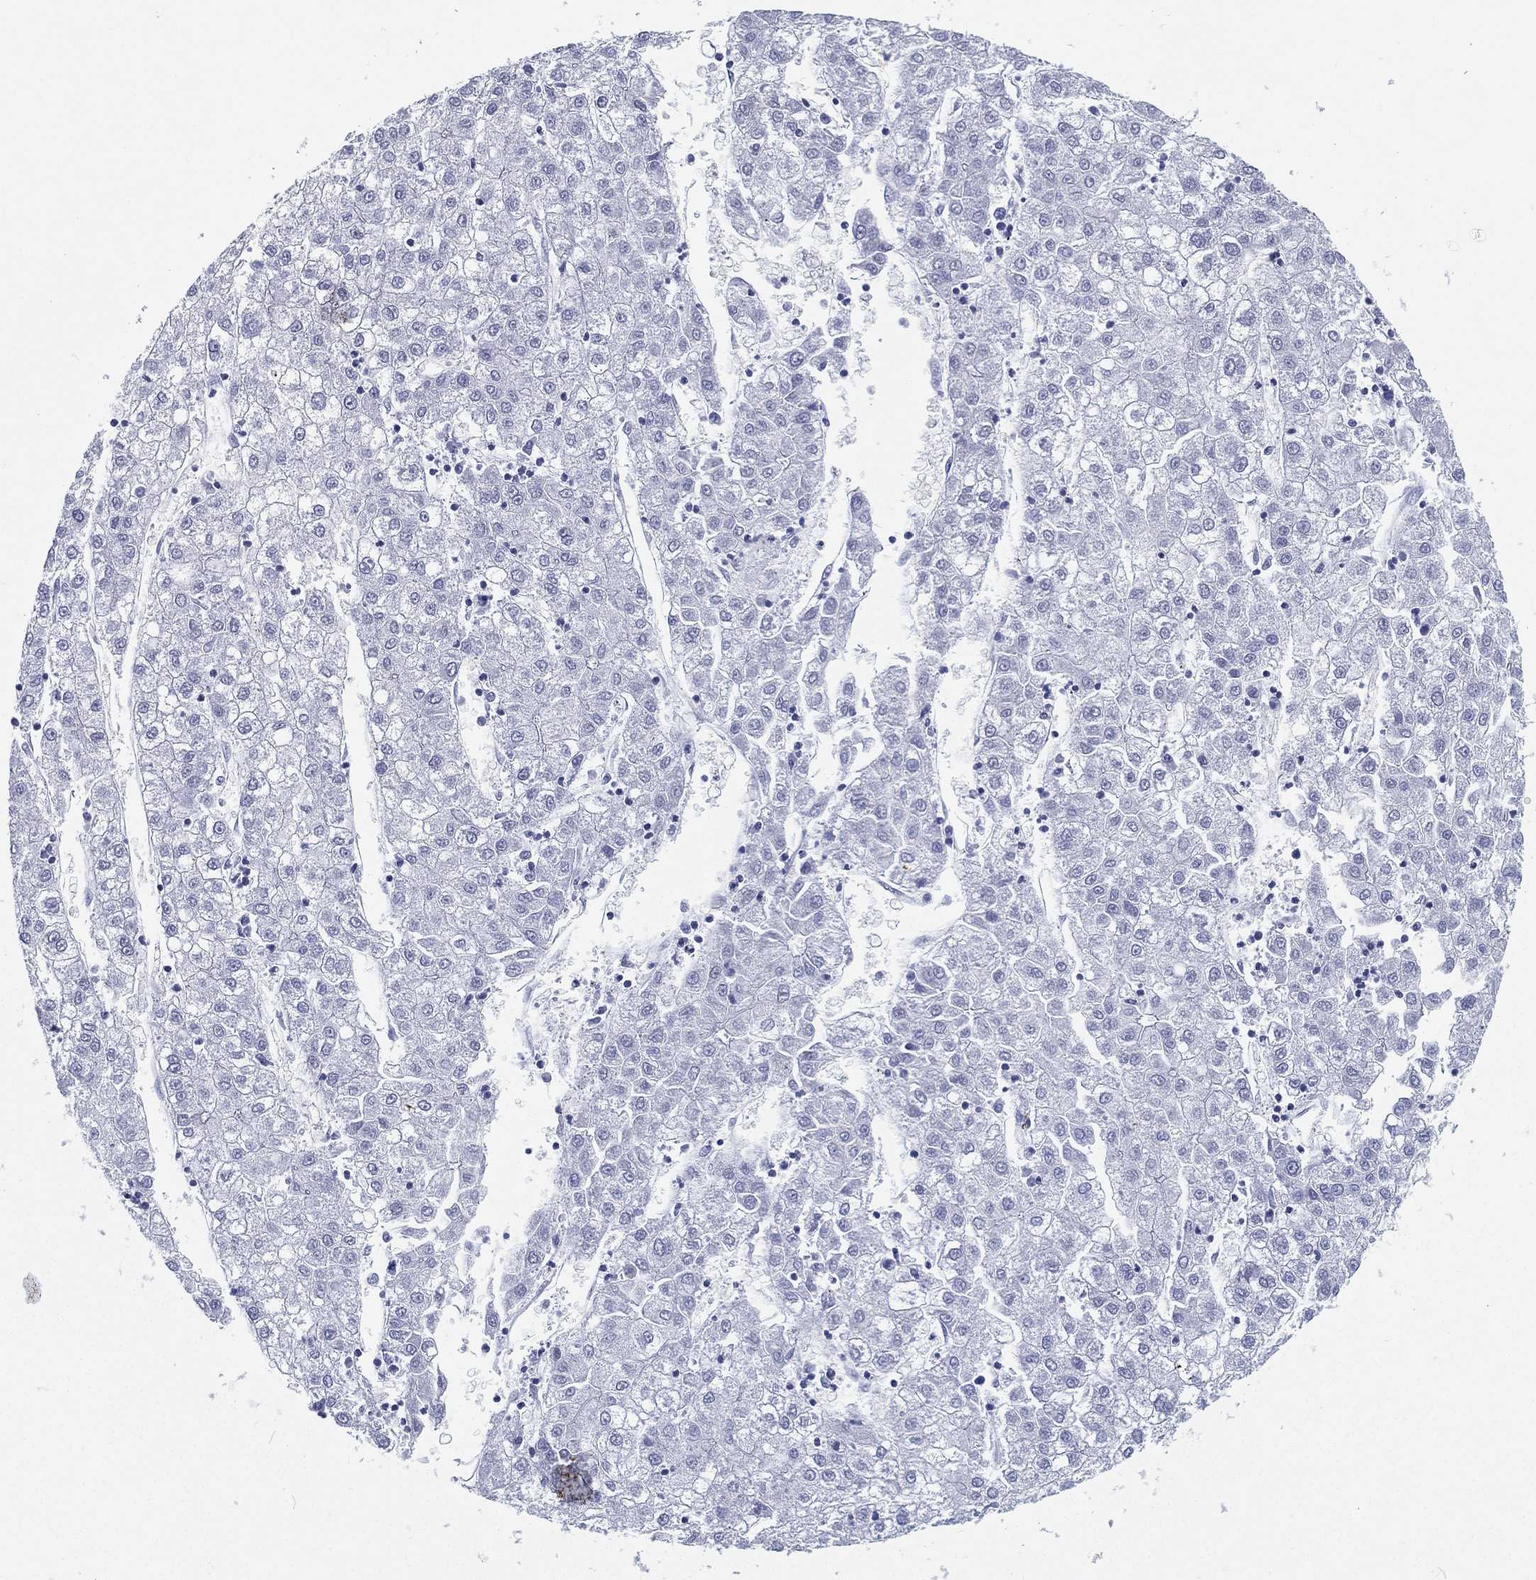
{"staining": {"intensity": "negative", "quantity": "none", "location": "none"}, "tissue": "liver cancer", "cell_type": "Tumor cells", "image_type": "cancer", "snomed": [{"axis": "morphology", "description": "Carcinoma, Hepatocellular, NOS"}, {"axis": "topography", "description": "Liver"}], "caption": "This is an immunohistochemistry (IHC) histopathology image of liver cancer (hepatocellular carcinoma). There is no expression in tumor cells.", "gene": "ATP1B2", "patient": {"sex": "male", "age": 72}}